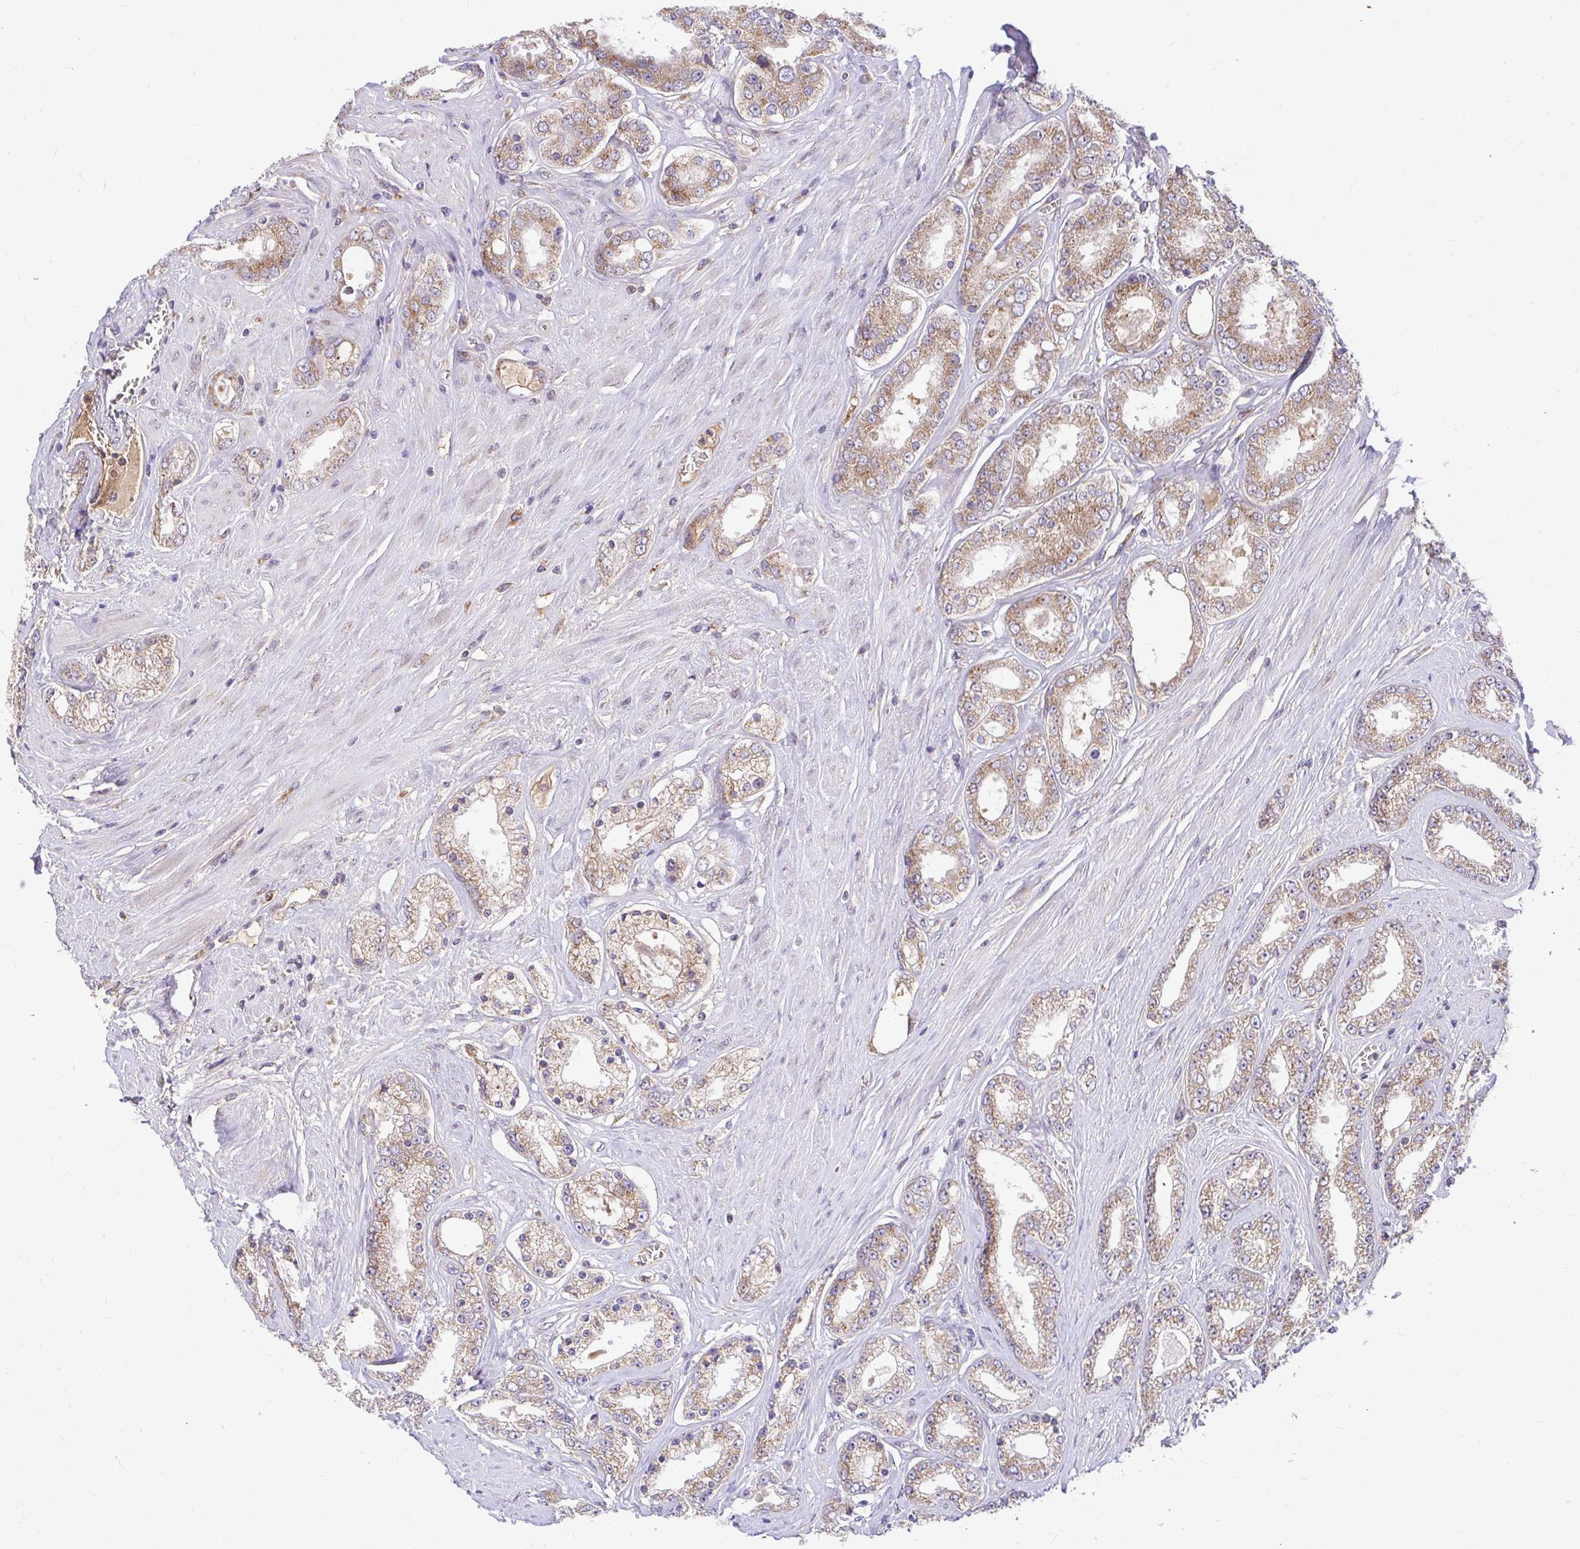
{"staining": {"intensity": "moderate", "quantity": ">75%", "location": "cytoplasmic/membranous"}, "tissue": "prostate cancer", "cell_type": "Tumor cells", "image_type": "cancer", "snomed": [{"axis": "morphology", "description": "Adenocarcinoma, High grade"}, {"axis": "topography", "description": "Prostate"}], "caption": "Moderate cytoplasmic/membranous expression for a protein is identified in about >75% of tumor cells of prostate cancer (high-grade adenocarcinoma) using immunohistochemistry (IHC).", "gene": "VTI1B", "patient": {"sex": "male", "age": 66}}